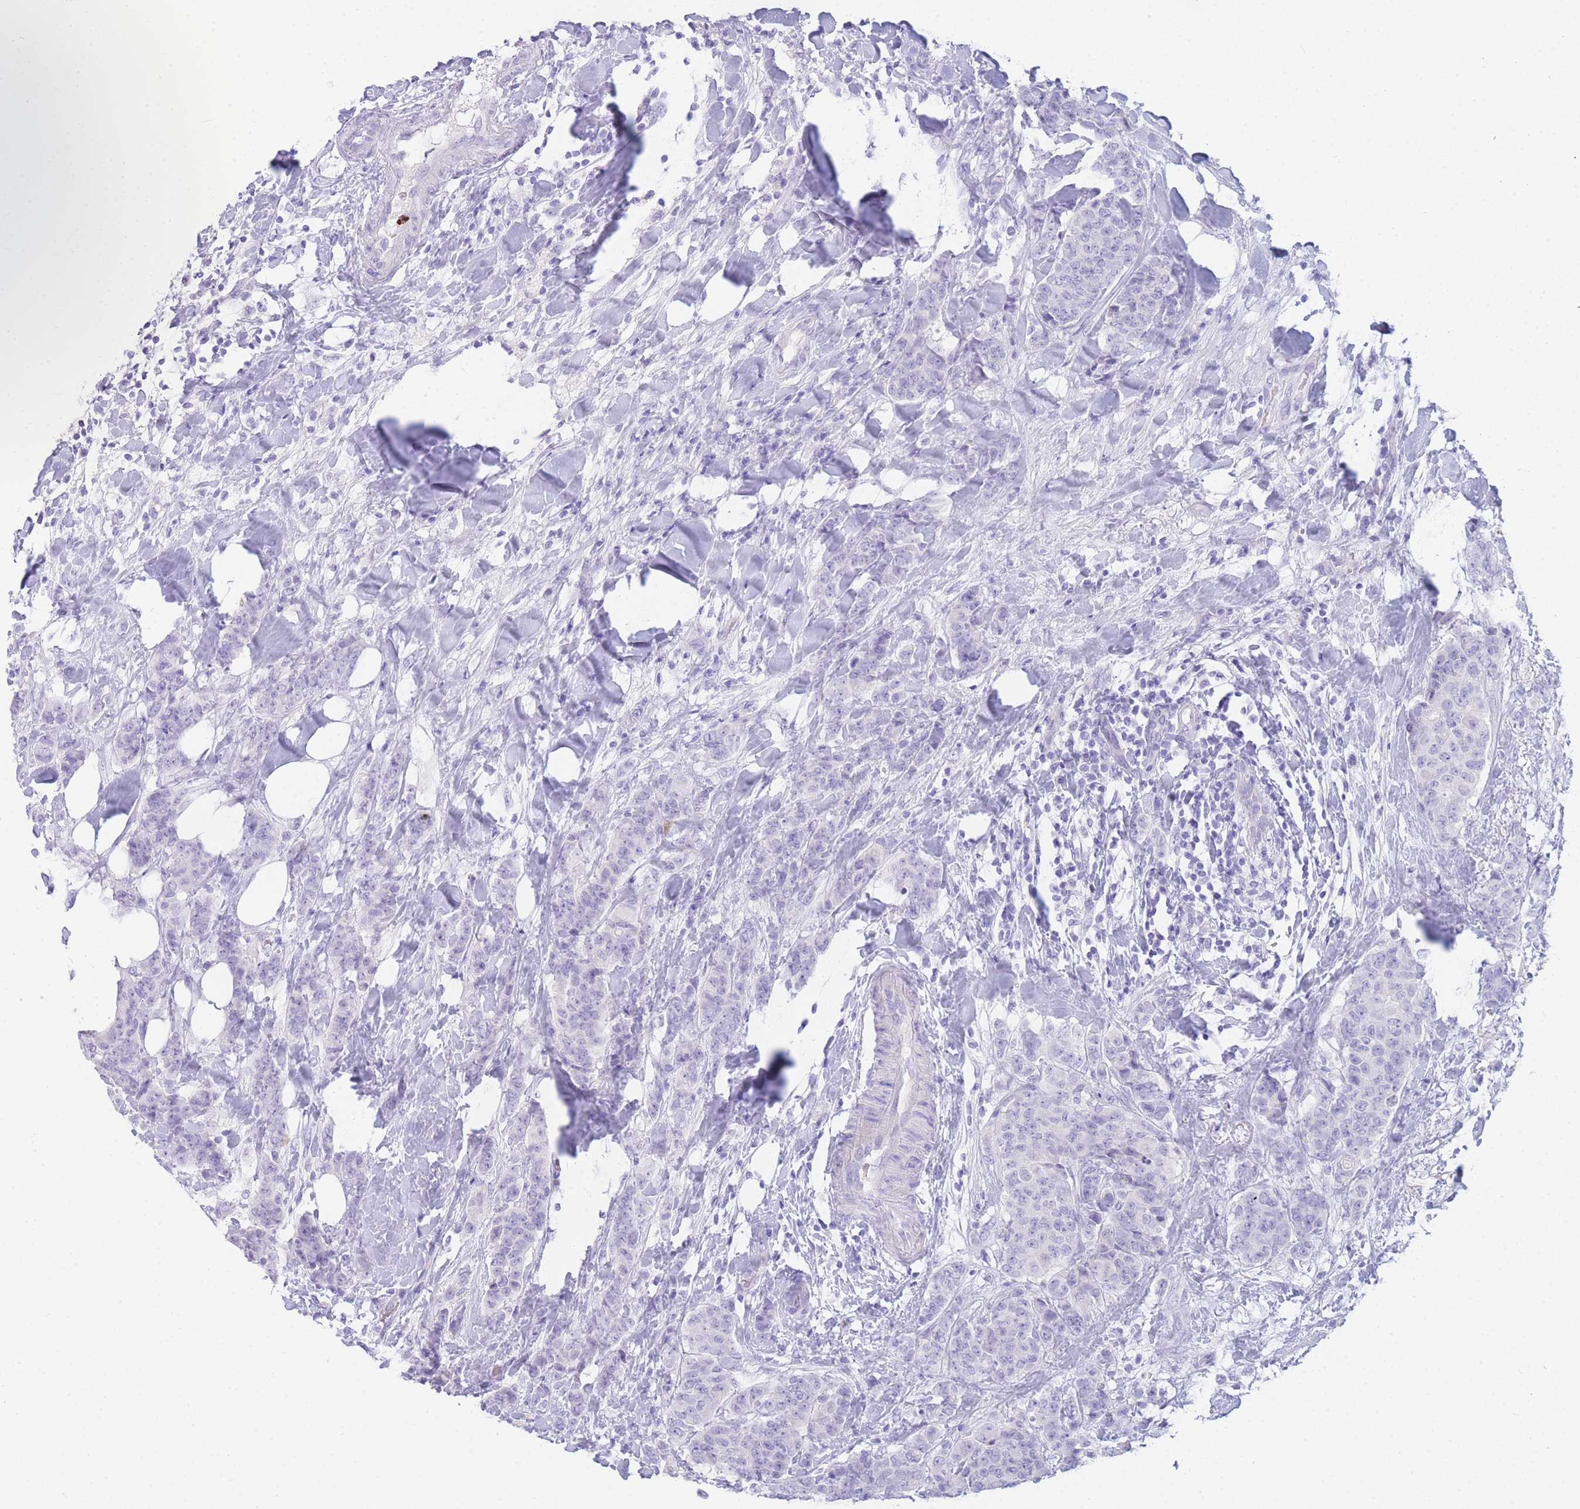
{"staining": {"intensity": "negative", "quantity": "none", "location": "none"}, "tissue": "breast cancer", "cell_type": "Tumor cells", "image_type": "cancer", "snomed": [{"axis": "morphology", "description": "Duct carcinoma"}, {"axis": "topography", "description": "Breast"}], "caption": "Tumor cells show no significant protein positivity in breast cancer (intraductal carcinoma).", "gene": "NKX1-2", "patient": {"sex": "female", "age": 40}}